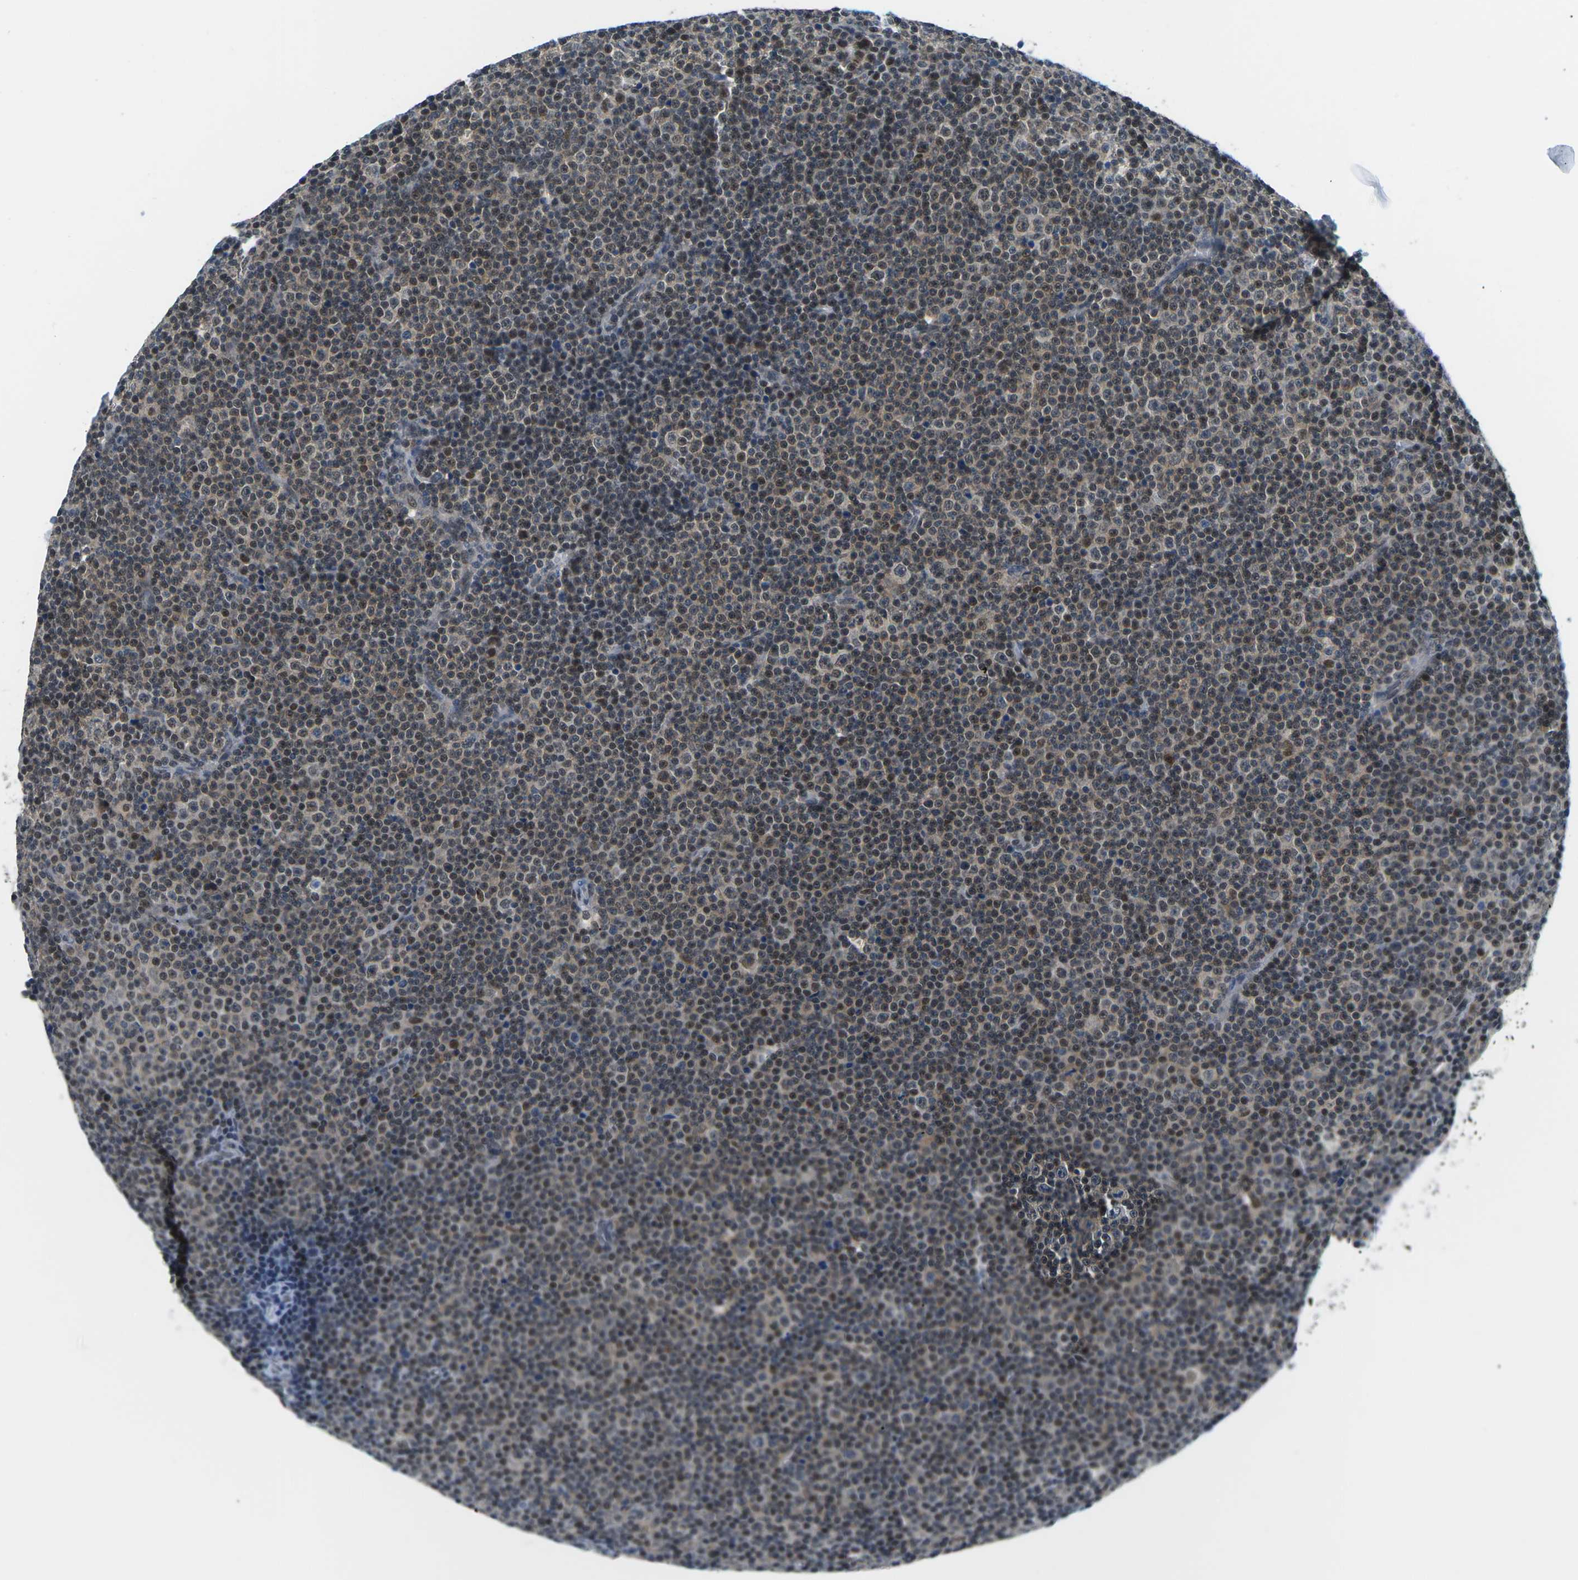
{"staining": {"intensity": "moderate", "quantity": "25%-75%", "location": "nuclear"}, "tissue": "lymphoma", "cell_type": "Tumor cells", "image_type": "cancer", "snomed": [{"axis": "morphology", "description": "Malignant lymphoma, non-Hodgkin's type, Low grade"}, {"axis": "topography", "description": "Lymph node"}], "caption": "Immunohistochemical staining of human lymphoma reveals medium levels of moderate nuclear staining in about 25%-75% of tumor cells.", "gene": "UBA7", "patient": {"sex": "female", "age": 67}}